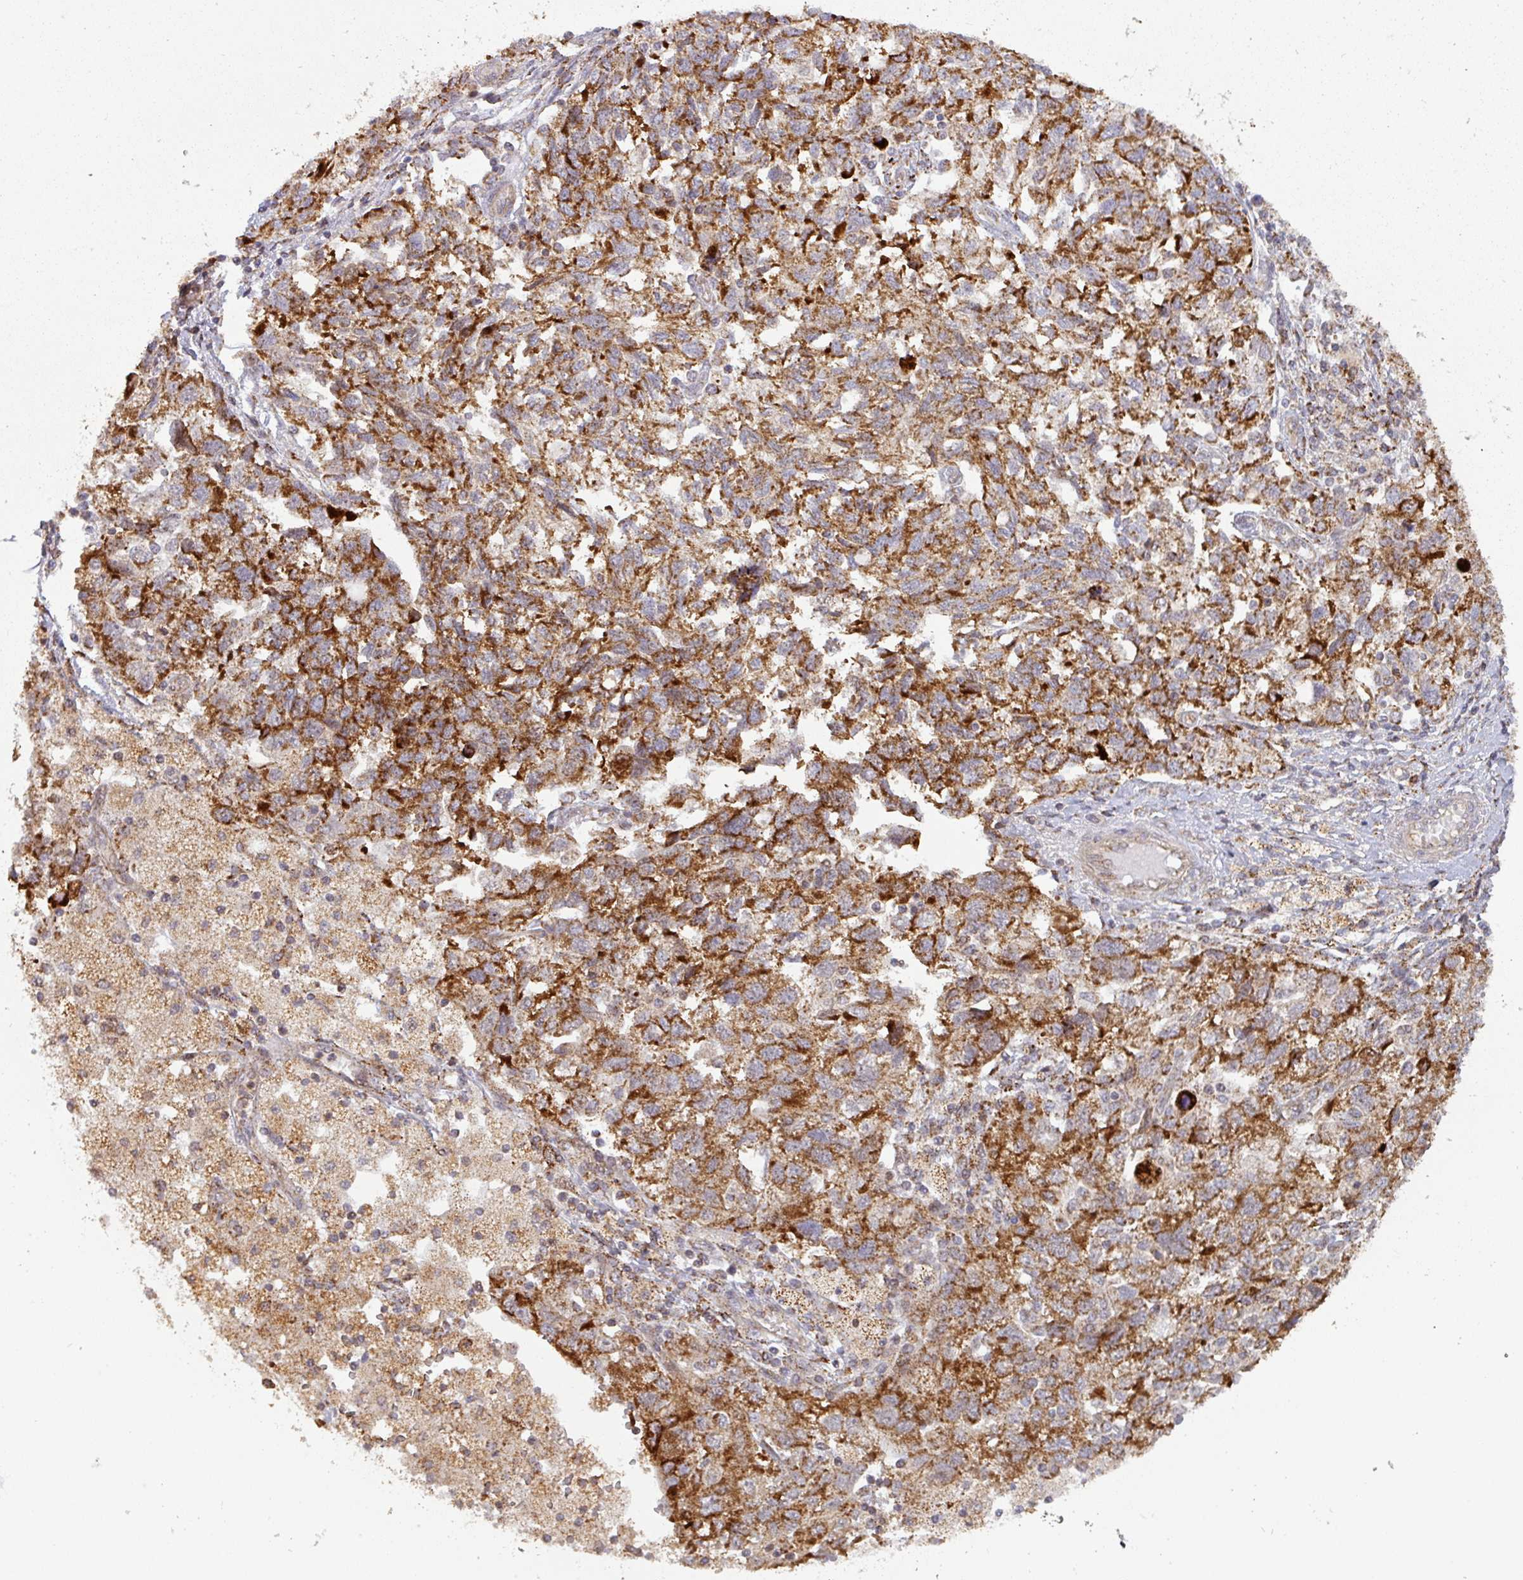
{"staining": {"intensity": "strong", "quantity": ">75%", "location": "cytoplasmic/membranous"}, "tissue": "ovarian cancer", "cell_type": "Tumor cells", "image_type": "cancer", "snomed": [{"axis": "morphology", "description": "Carcinoma, NOS"}, {"axis": "morphology", "description": "Cystadenocarcinoma, serous, NOS"}, {"axis": "topography", "description": "Ovary"}], "caption": "Human serous cystadenocarcinoma (ovarian) stained for a protein (brown) shows strong cytoplasmic/membranous positive positivity in approximately >75% of tumor cells.", "gene": "GPD2", "patient": {"sex": "female", "age": 69}}